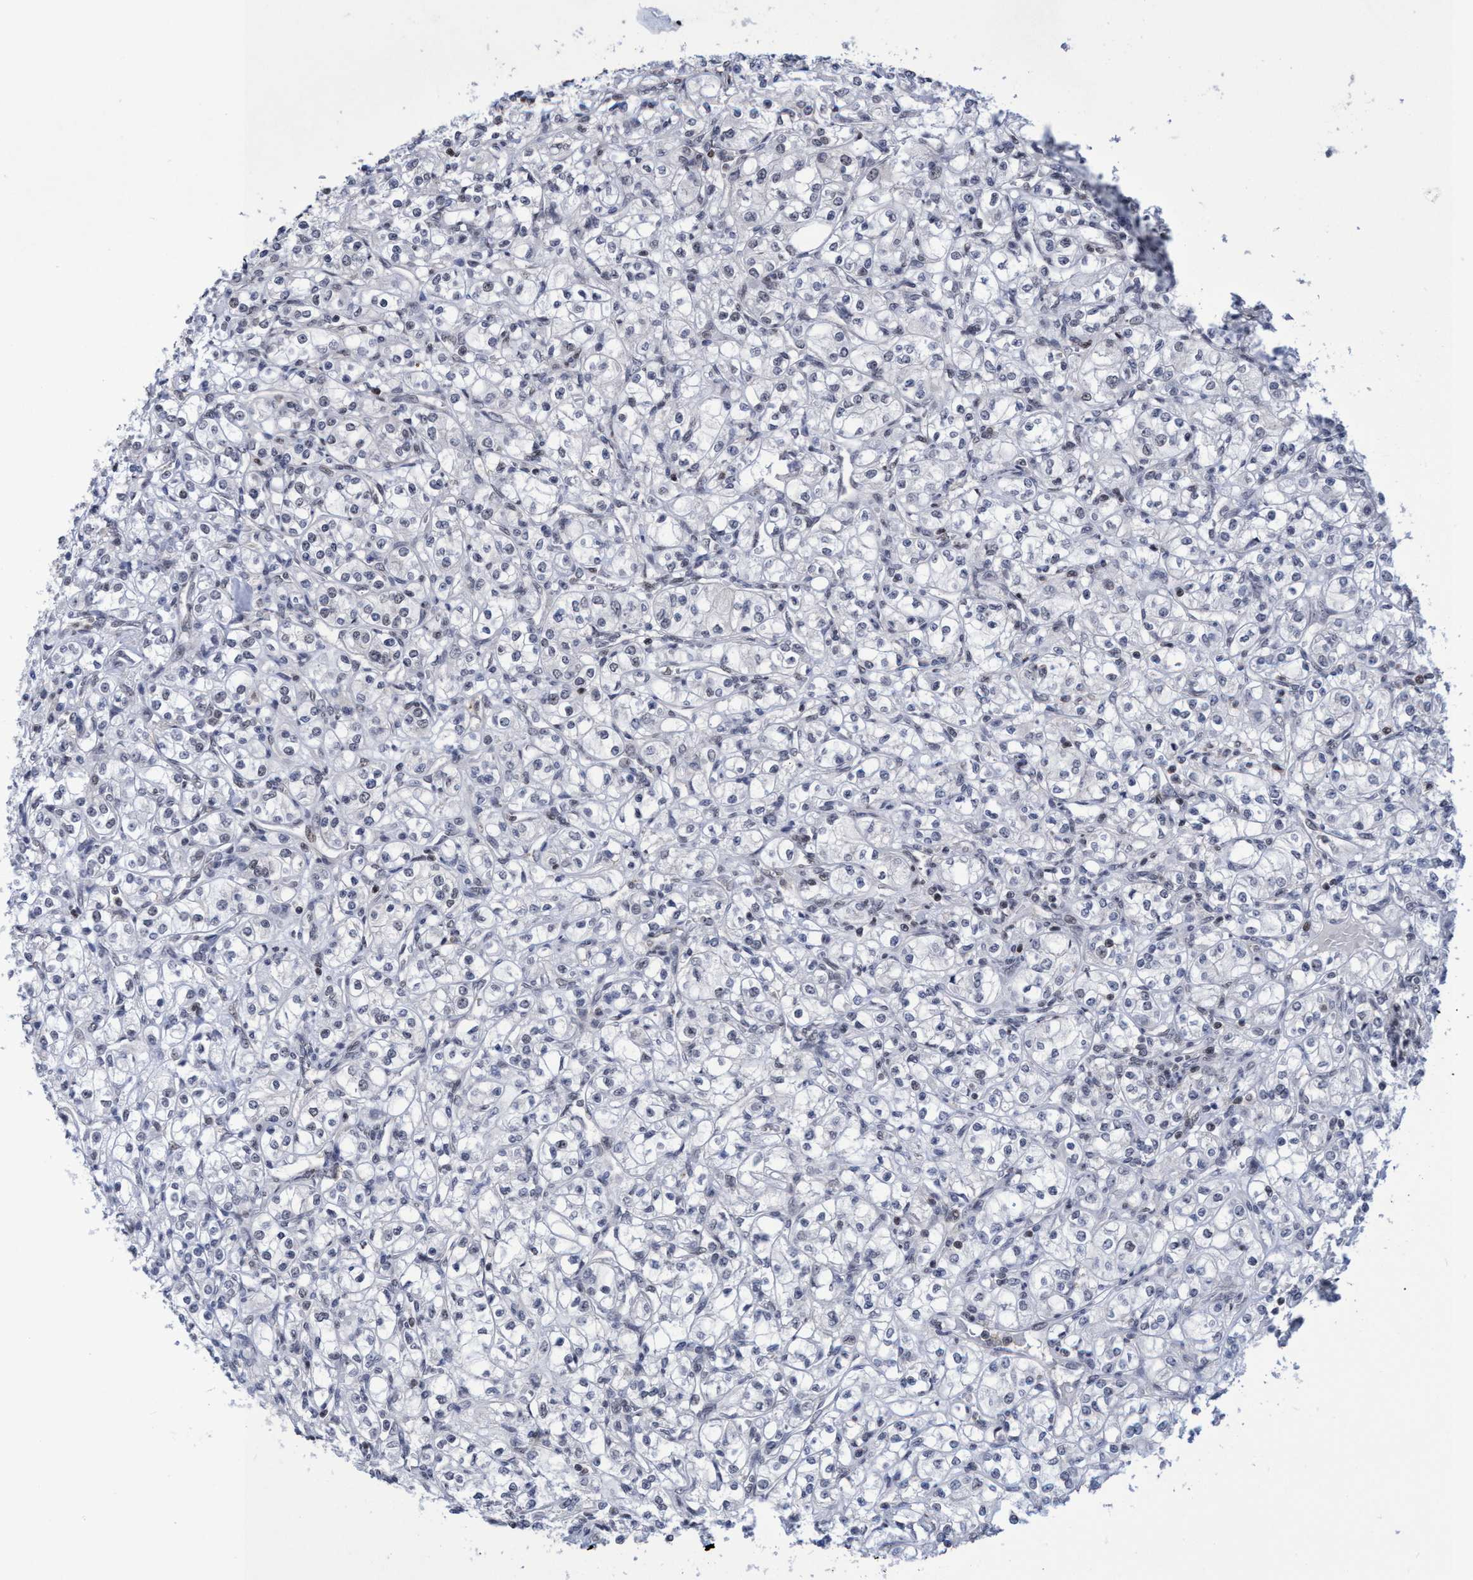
{"staining": {"intensity": "negative", "quantity": "none", "location": "none"}, "tissue": "renal cancer", "cell_type": "Tumor cells", "image_type": "cancer", "snomed": [{"axis": "morphology", "description": "Adenocarcinoma, NOS"}, {"axis": "topography", "description": "Kidney"}], "caption": "An immunohistochemistry histopathology image of renal cancer (adenocarcinoma) is shown. There is no staining in tumor cells of renal cancer (adenocarcinoma). (DAB (3,3'-diaminobenzidine) IHC visualized using brightfield microscopy, high magnification).", "gene": "C9orf78", "patient": {"sex": "male", "age": 77}}